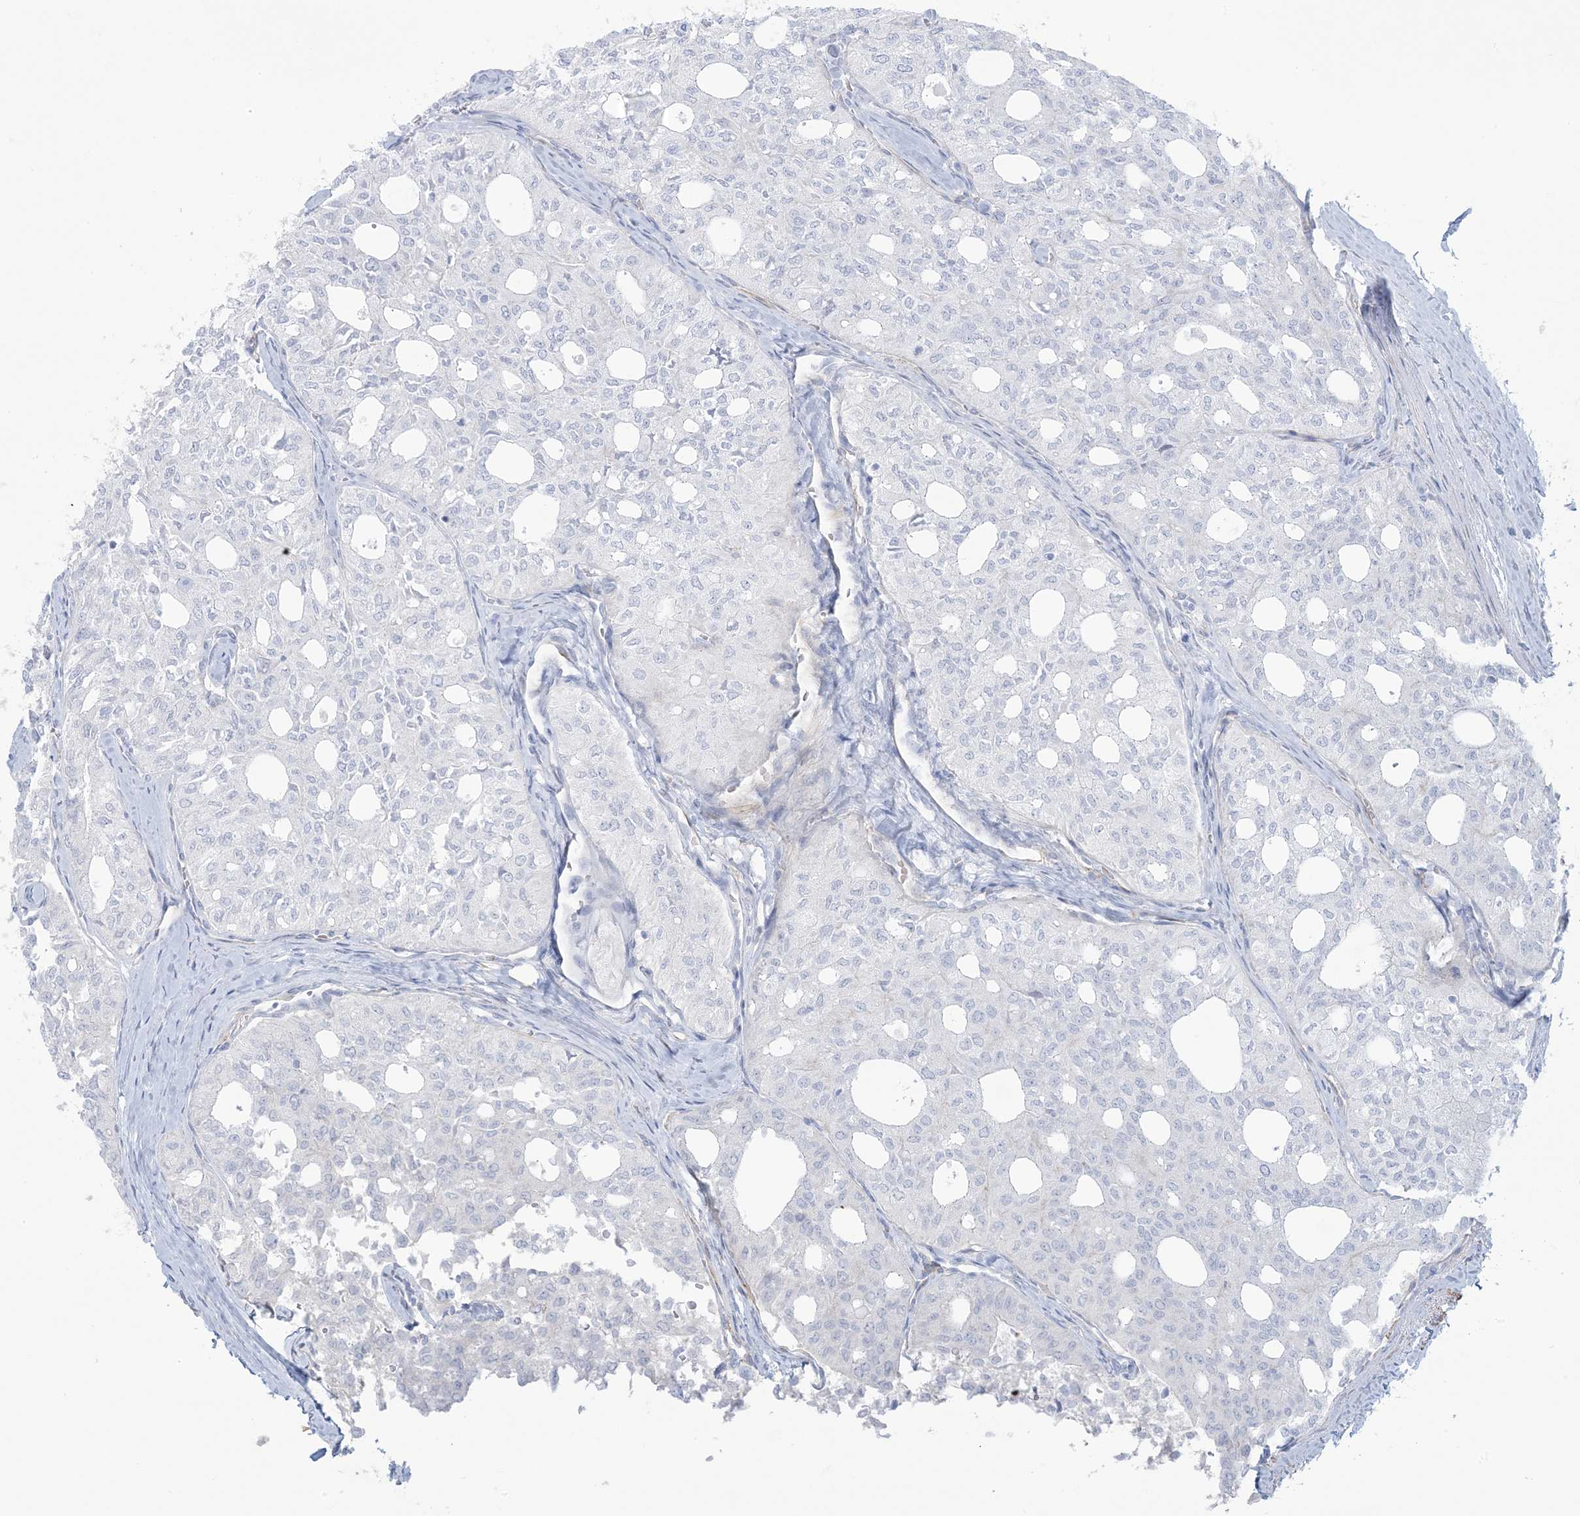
{"staining": {"intensity": "negative", "quantity": "none", "location": "none"}, "tissue": "thyroid cancer", "cell_type": "Tumor cells", "image_type": "cancer", "snomed": [{"axis": "morphology", "description": "Follicular adenoma carcinoma, NOS"}, {"axis": "topography", "description": "Thyroid gland"}], "caption": "Histopathology image shows no protein staining in tumor cells of thyroid follicular adenoma carcinoma tissue.", "gene": "AGXT", "patient": {"sex": "male", "age": 75}}